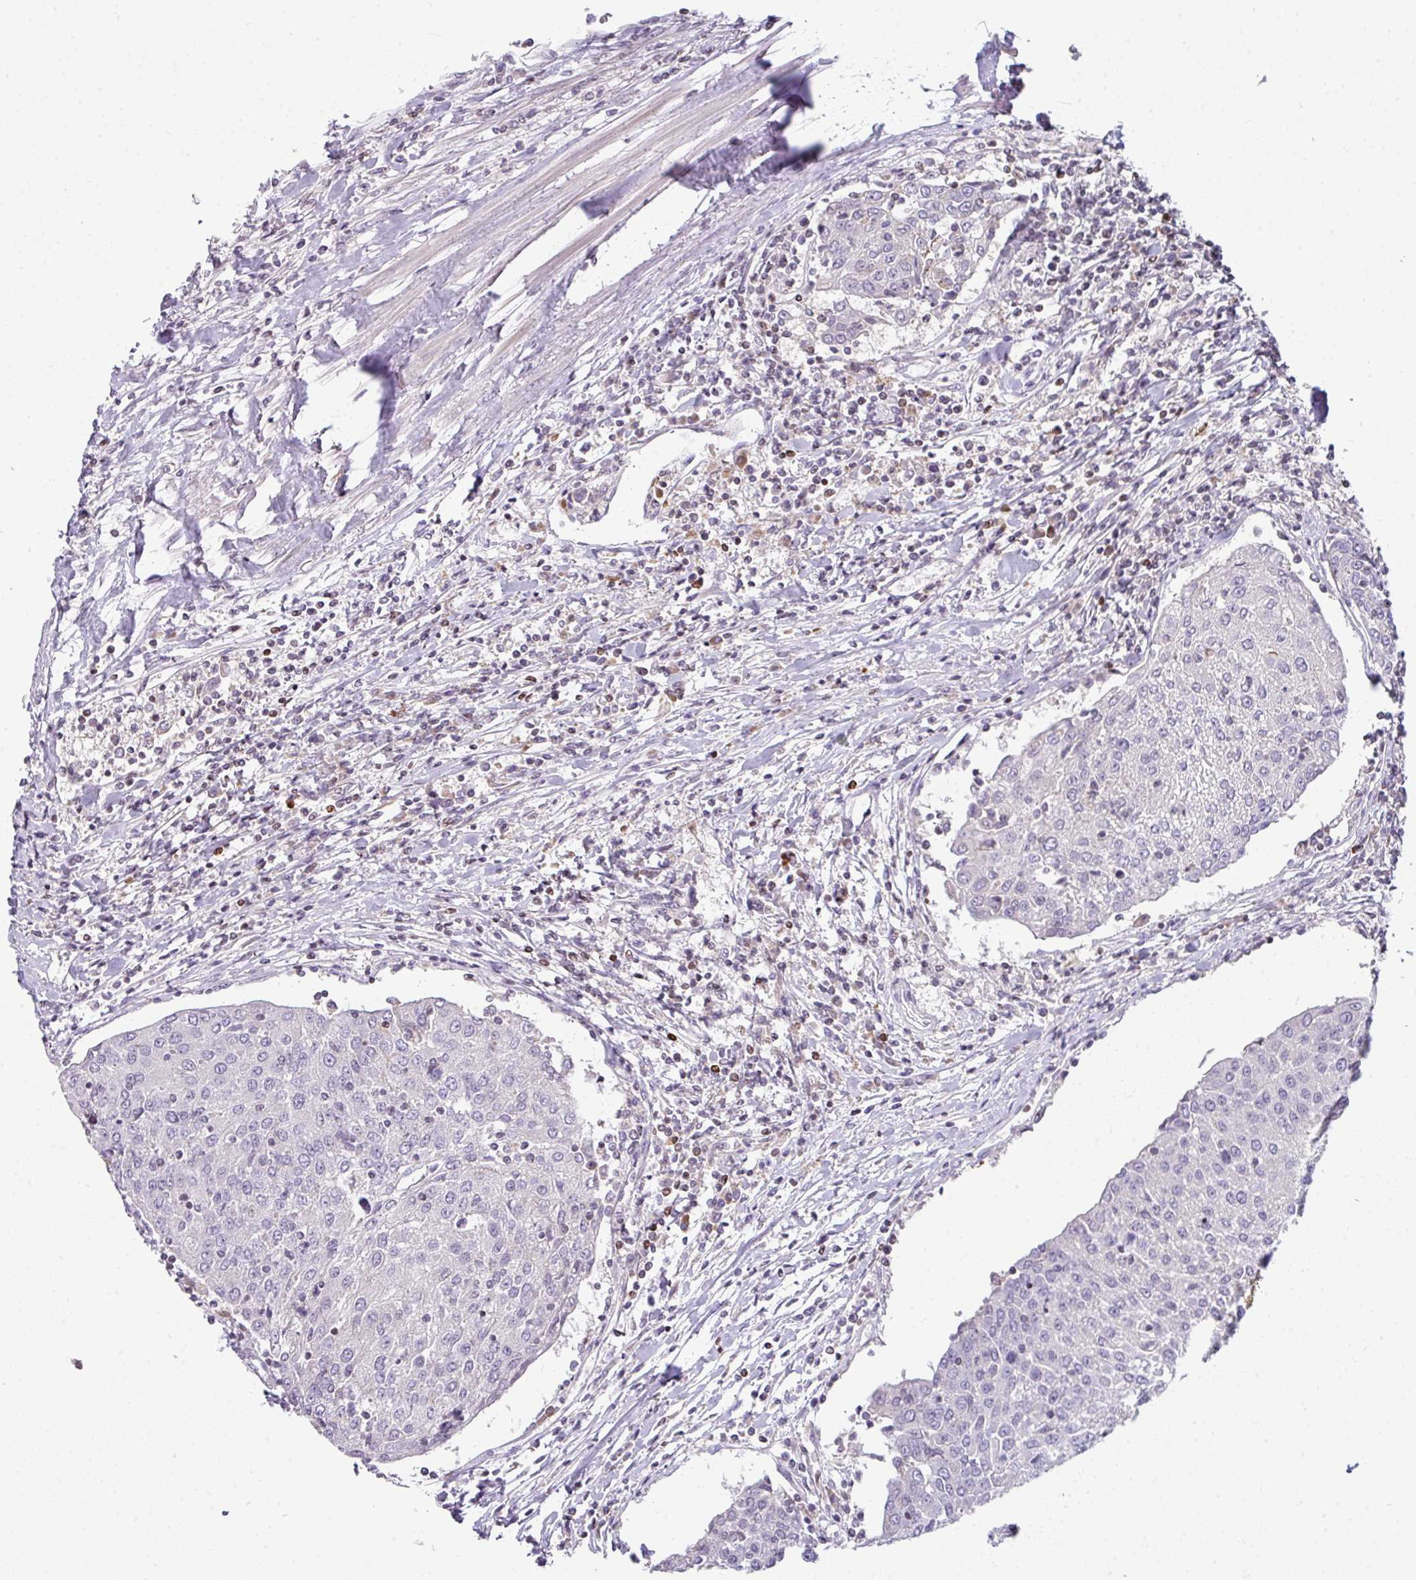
{"staining": {"intensity": "negative", "quantity": "none", "location": "none"}, "tissue": "urothelial cancer", "cell_type": "Tumor cells", "image_type": "cancer", "snomed": [{"axis": "morphology", "description": "Urothelial carcinoma, High grade"}, {"axis": "topography", "description": "Urinary bladder"}], "caption": "This is an immunohistochemistry (IHC) photomicrograph of urothelial cancer. There is no staining in tumor cells.", "gene": "STAT5A", "patient": {"sex": "female", "age": 85}}